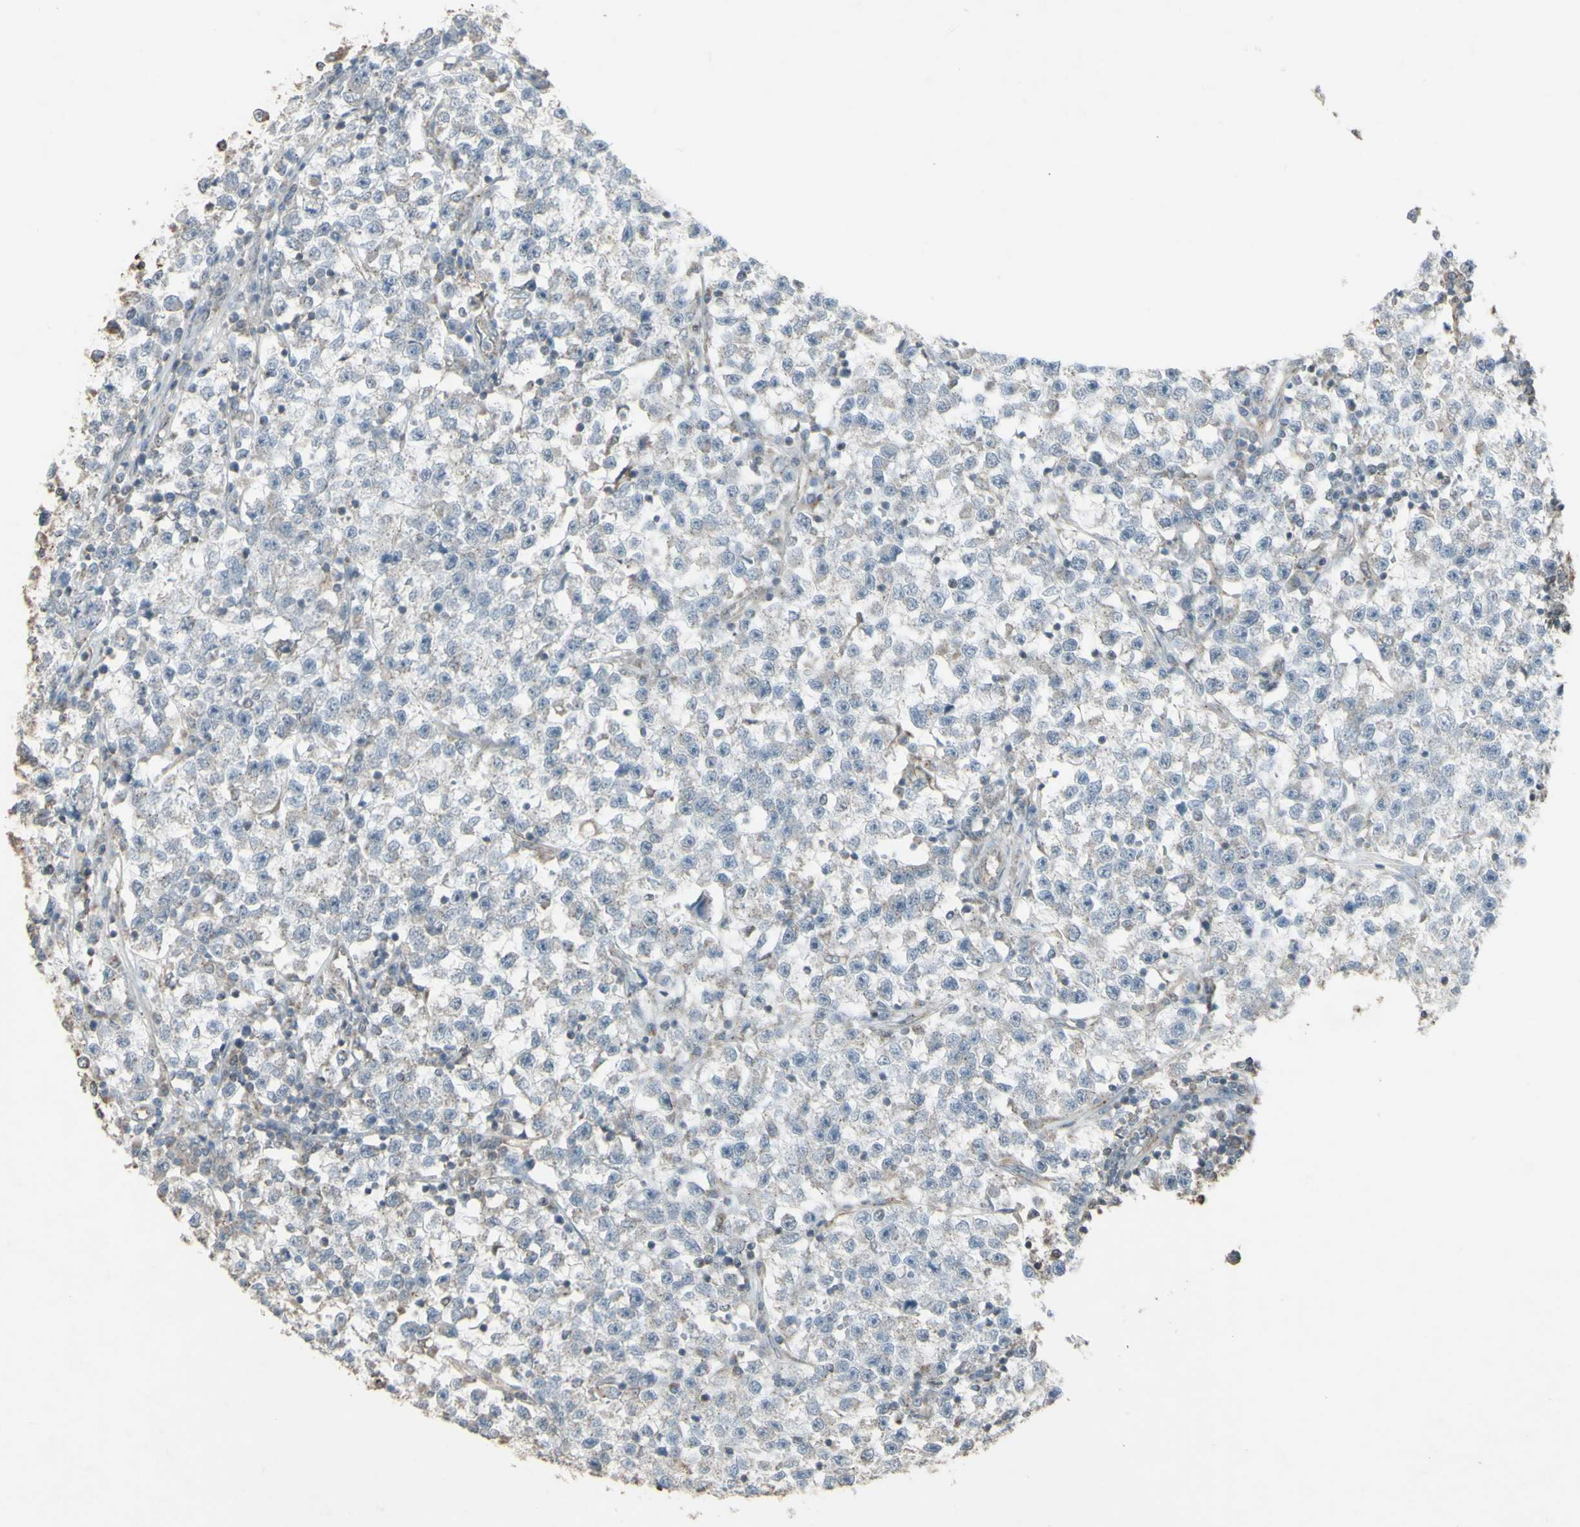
{"staining": {"intensity": "negative", "quantity": "none", "location": "none"}, "tissue": "testis cancer", "cell_type": "Tumor cells", "image_type": "cancer", "snomed": [{"axis": "morphology", "description": "Seminoma, NOS"}, {"axis": "topography", "description": "Testis"}], "caption": "This is an IHC photomicrograph of human testis cancer. There is no expression in tumor cells.", "gene": "FXYD3", "patient": {"sex": "male", "age": 22}}